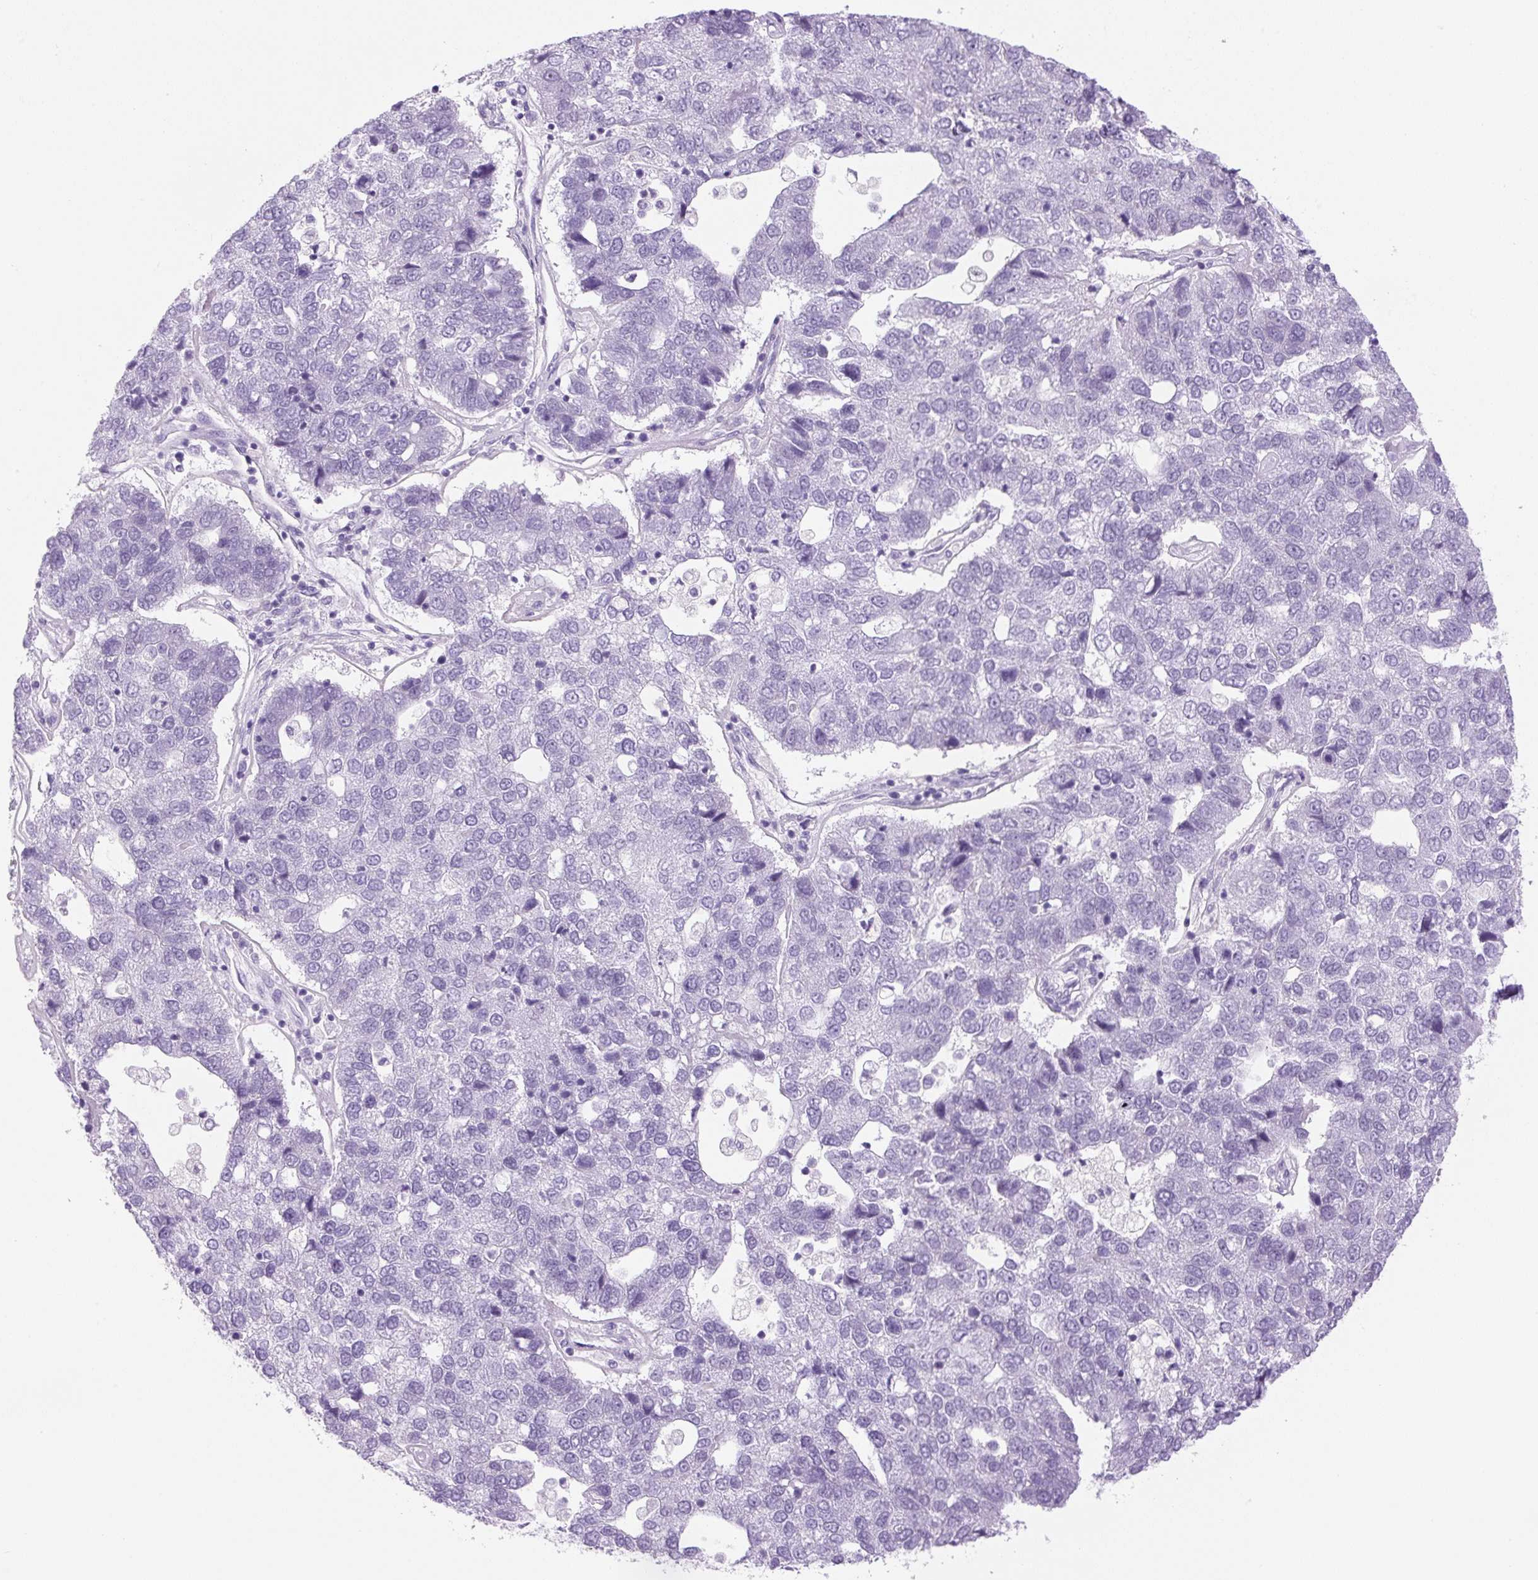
{"staining": {"intensity": "negative", "quantity": "none", "location": "none"}, "tissue": "pancreatic cancer", "cell_type": "Tumor cells", "image_type": "cancer", "snomed": [{"axis": "morphology", "description": "Adenocarcinoma, NOS"}, {"axis": "topography", "description": "Pancreas"}], "caption": "This micrograph is of pancreatic cancer (adenocarcinoma) stained with IHC to label a protein in brown with the nuclei are counter-stained blue. There is no positivity in tumor cells. Nuclei are stained in blue.", "gene": "PRRT1", "patient": {"sex": "female", "age": 61}}